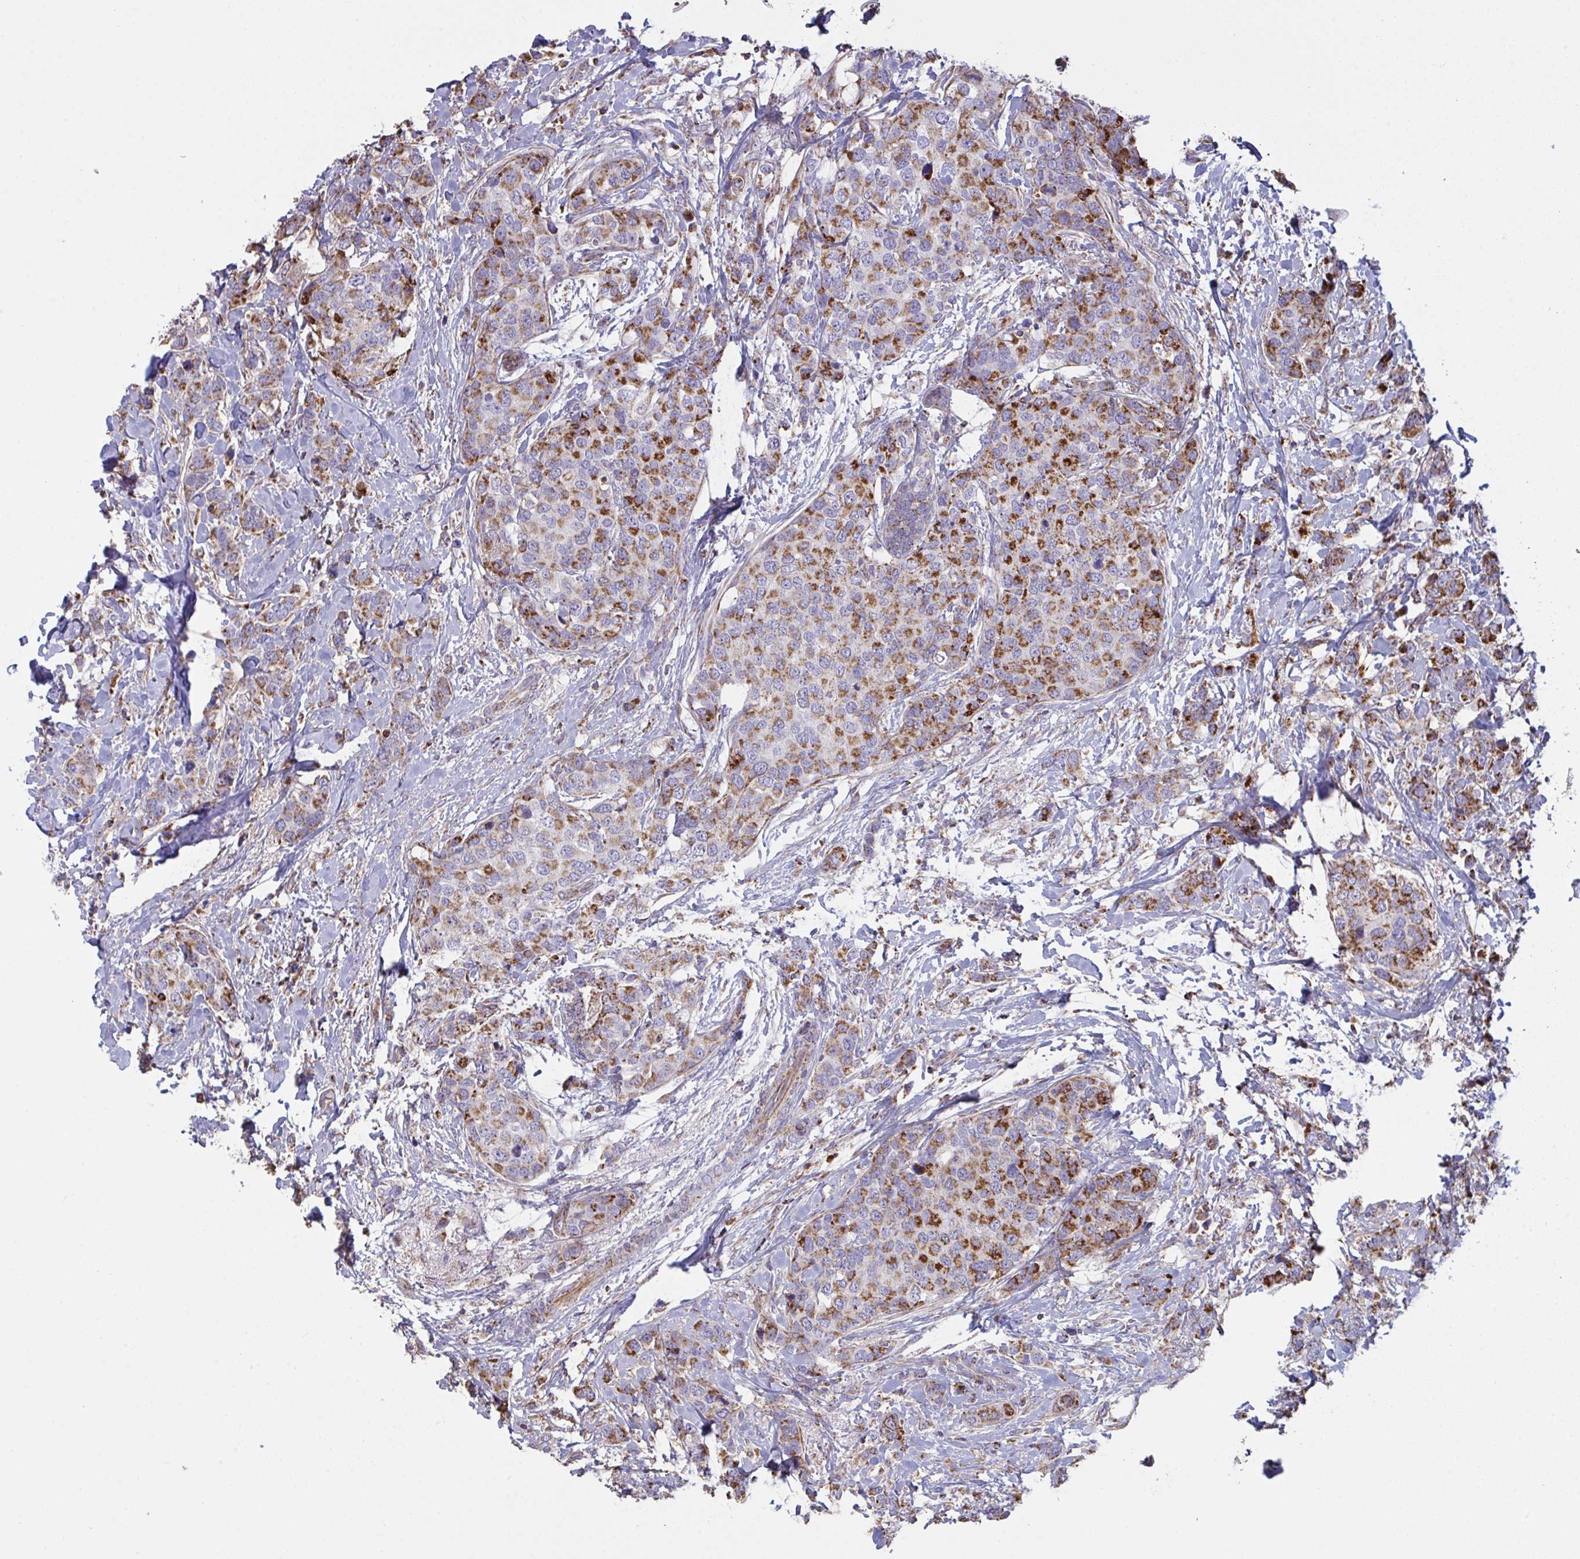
{"staining": {"intensity": "strong", "quantity": ">75%", "location": "cytoplasmic/membranous"}, "tissue": "breast cancer", "cell_type": "Tumor cells", "image_type": "cancer", "snomed": [{"axis": "morphology", "description": "Lobular carcinoma"}, {"axis": "topography", "description": "Breast"}], "caption": "The histopathology image exhibits immunohistochemical staining of breast cancer (lobular carcinoma). There is strong cytoplasmic/membranous staining is seen in about >75% of tumor cells. The staining was performed using DAB (3,3'-diaminobenzidine) to visualize the protein expression in brown, while the nuclei were stained in blue with hematoxylin (Magnification: 20x).", "gene": "MICOS10", "patient": {"sex": "female", "age": 59}}